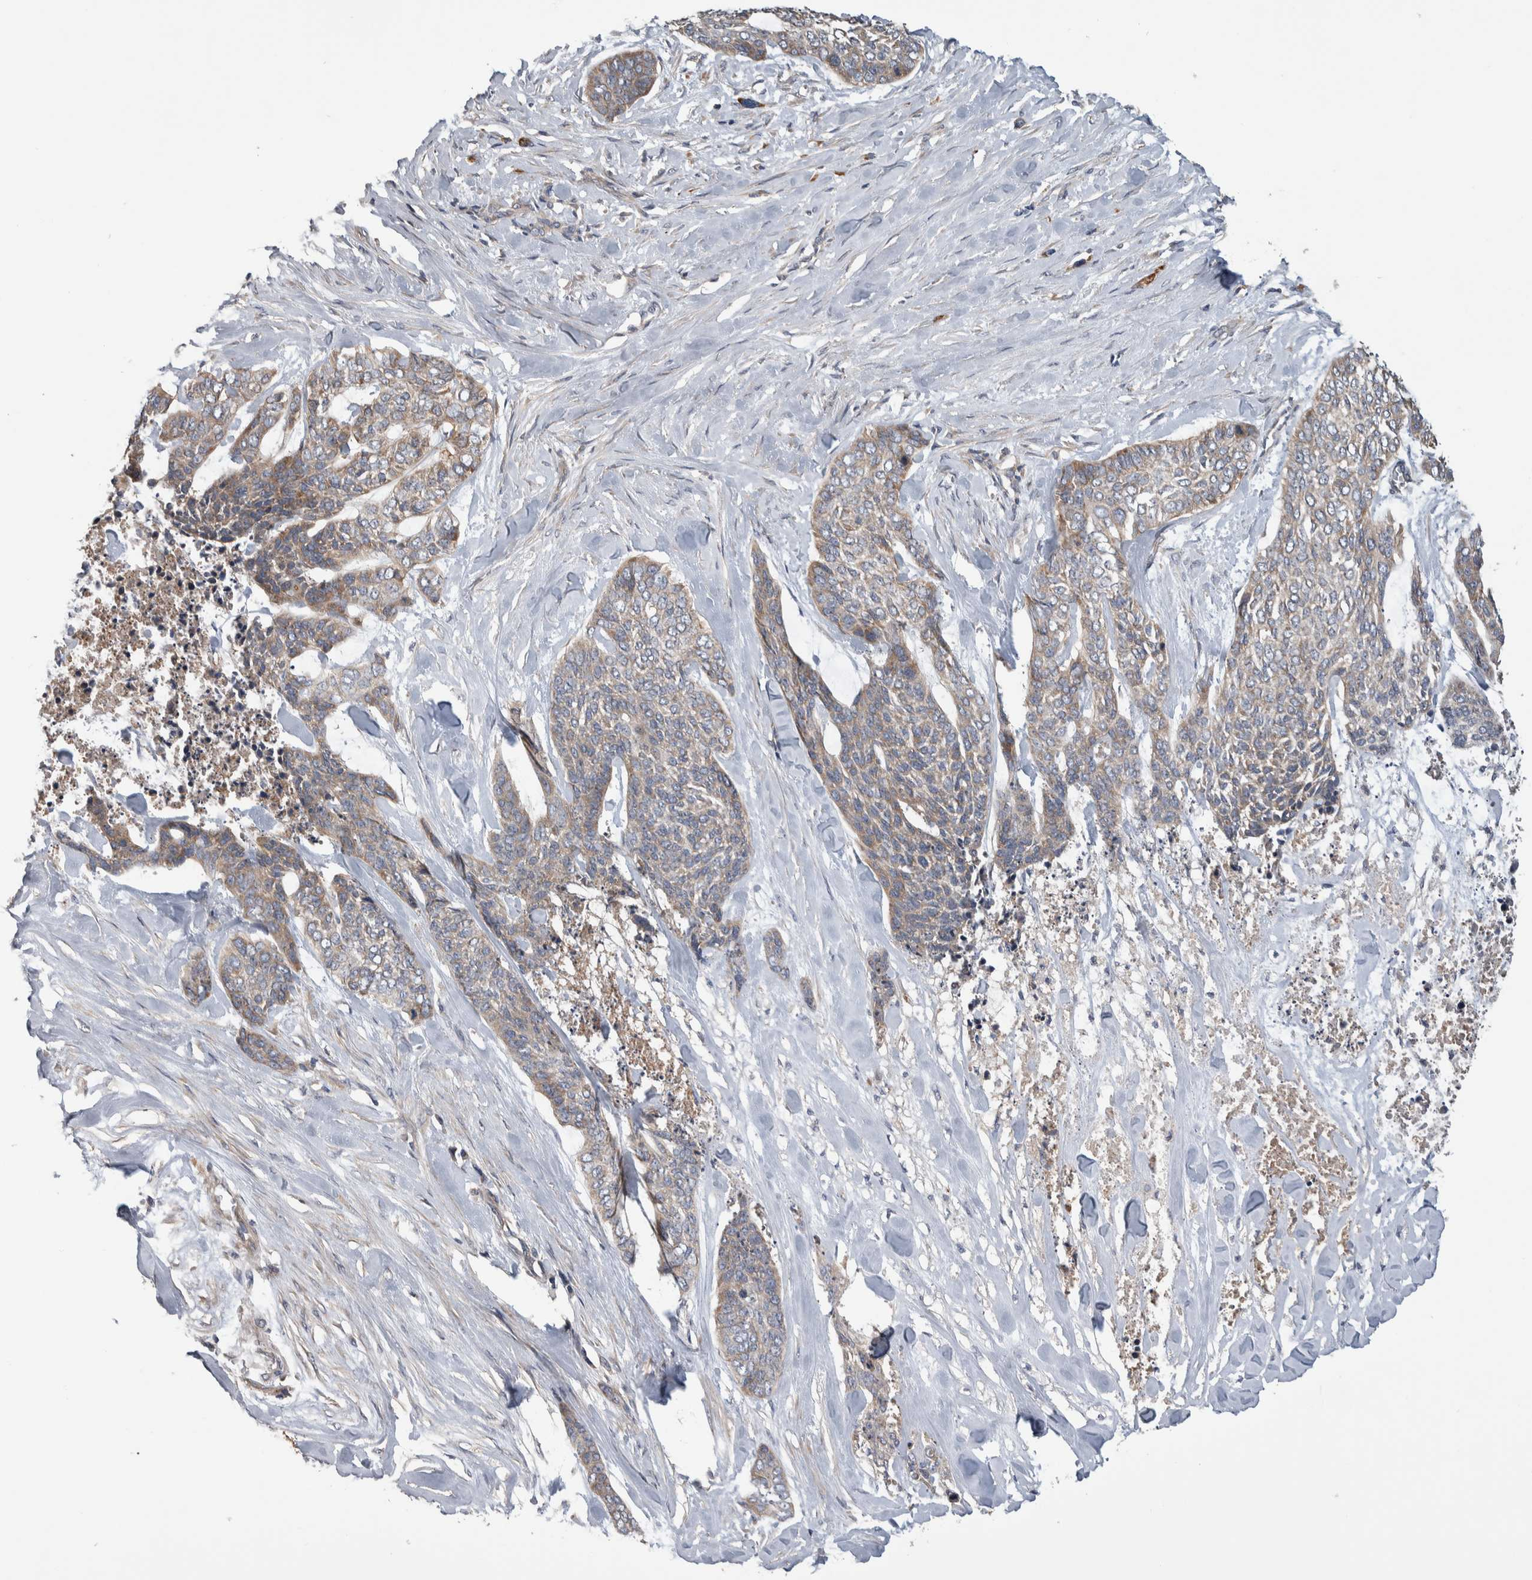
{"staining": {"intensity": "weak", "quantity": "25%-75%", "location": "cytoplasmic/membranous"}, "tissue": "skin cancer", "cell_type": "Tumor cells", "image_type": "cancer", "snomed": [{"axis": "morphology", "description": "Basal cell carcinoma"}, {"axis": "topography", "description": "Skin"}], "caption": "Protein staining shows weak cytoplasmic/membranous staining in about 25%-75% of tumor cells in basal cell carcinoma (skin).", "gene": "SDCBP", "patient": {"sex": "female", "age": 64}}